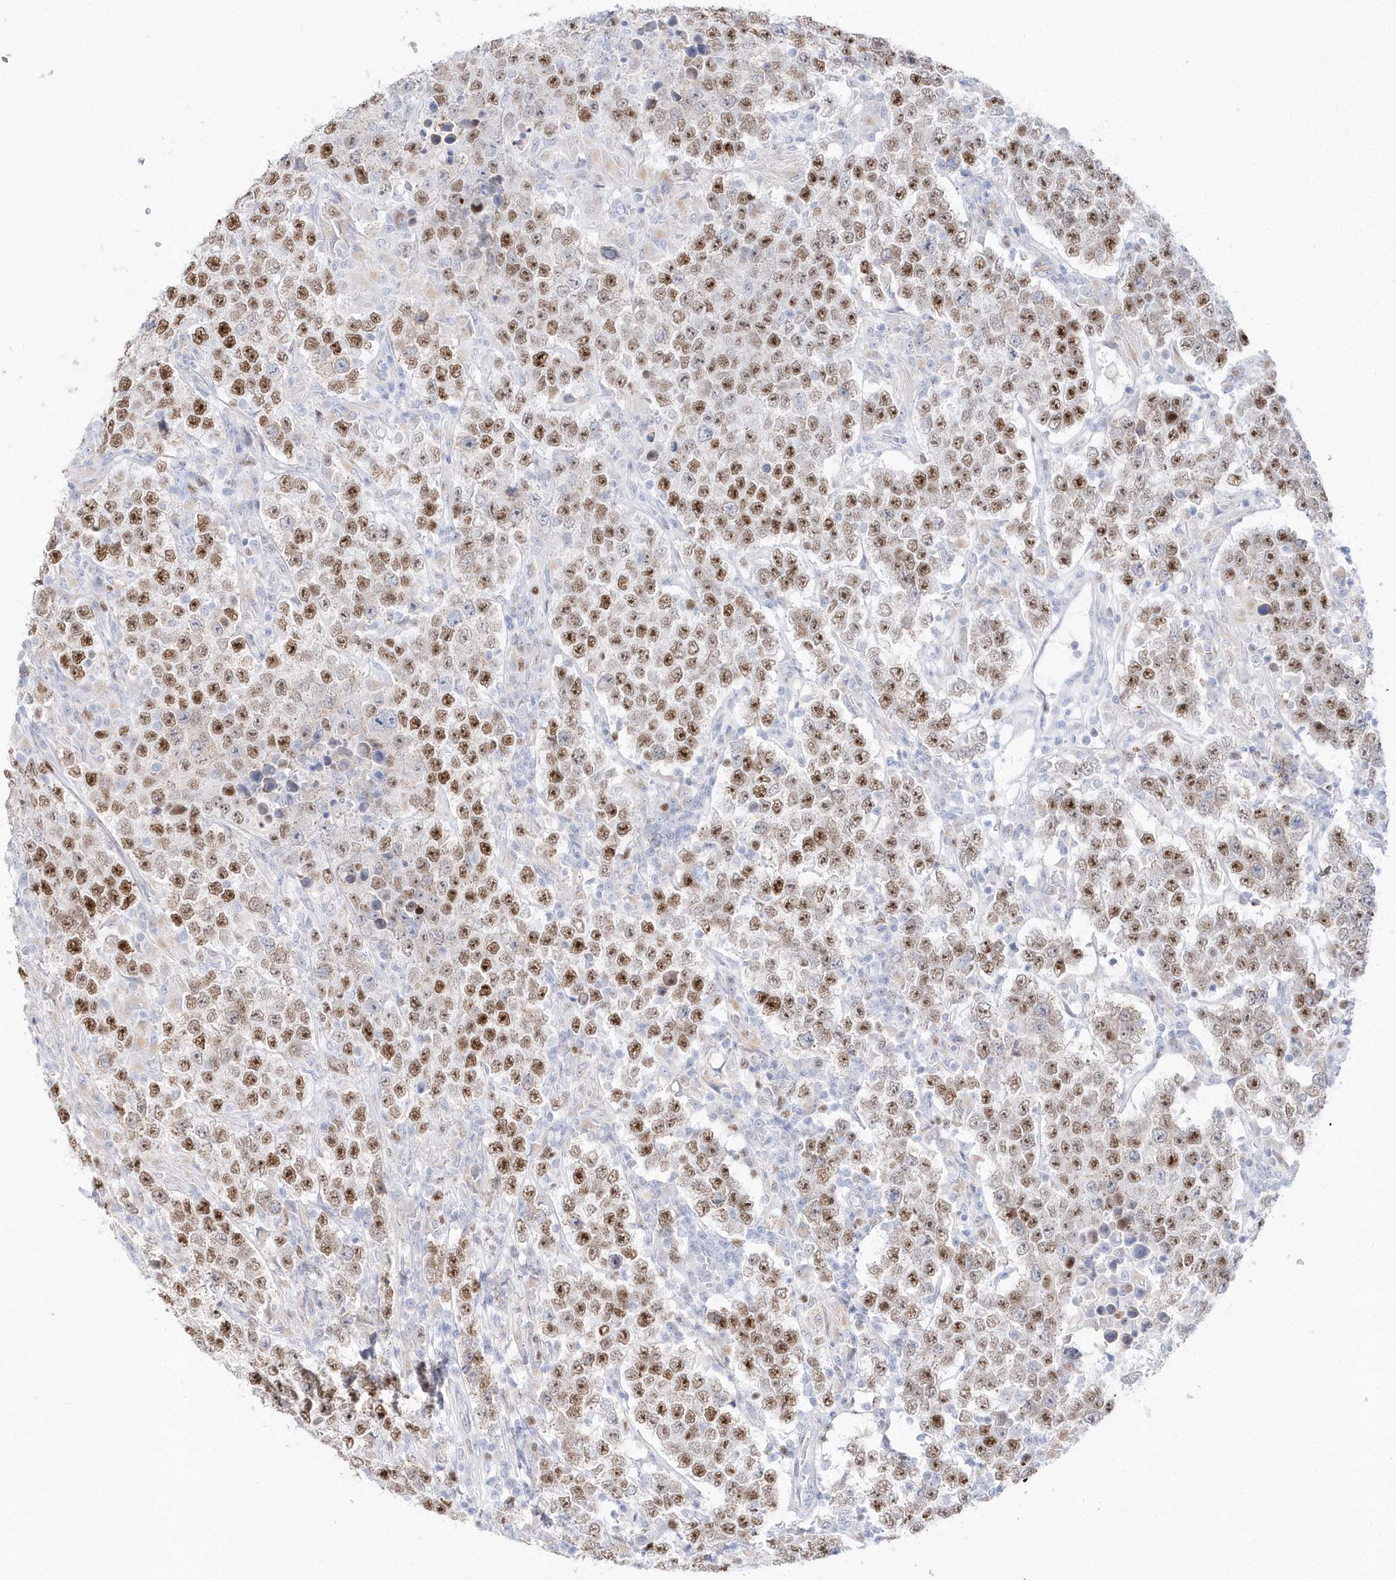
{"staining": {"intensity": "strong", "quantity": ">75%", "location": "nuclear"}, "tissue": "testis cancer", "cell_type": "Tumor cells", "image_type": "cancer", "snomed": [{"axis": "morphology", "description": "Normal tissue, NOS"}, {"axis": "morphology", "description": "Urothelial carcinoma, High grade"}, {"axis": "morphology", "description": "Seminoma, NOS"}, {"axis": "morphology", "description": "Carcinoma, Embryonal, NOS"}, {"axis": "topography", "description": "Urinary bladder"}, {"axis": "topography", "description": "Testis"}], "caption": "Protein staining of testis cancer (high-grade urothelial carcinoma) tissue displays strong nuclear positivity in about >75% of tumor cells. (DAB (3,3'-diaminobenzidine) IHC with brightfield microscopy, high magnification).", "gene": "TMCO6", "patient": {"sex": "male", "age": 41}}